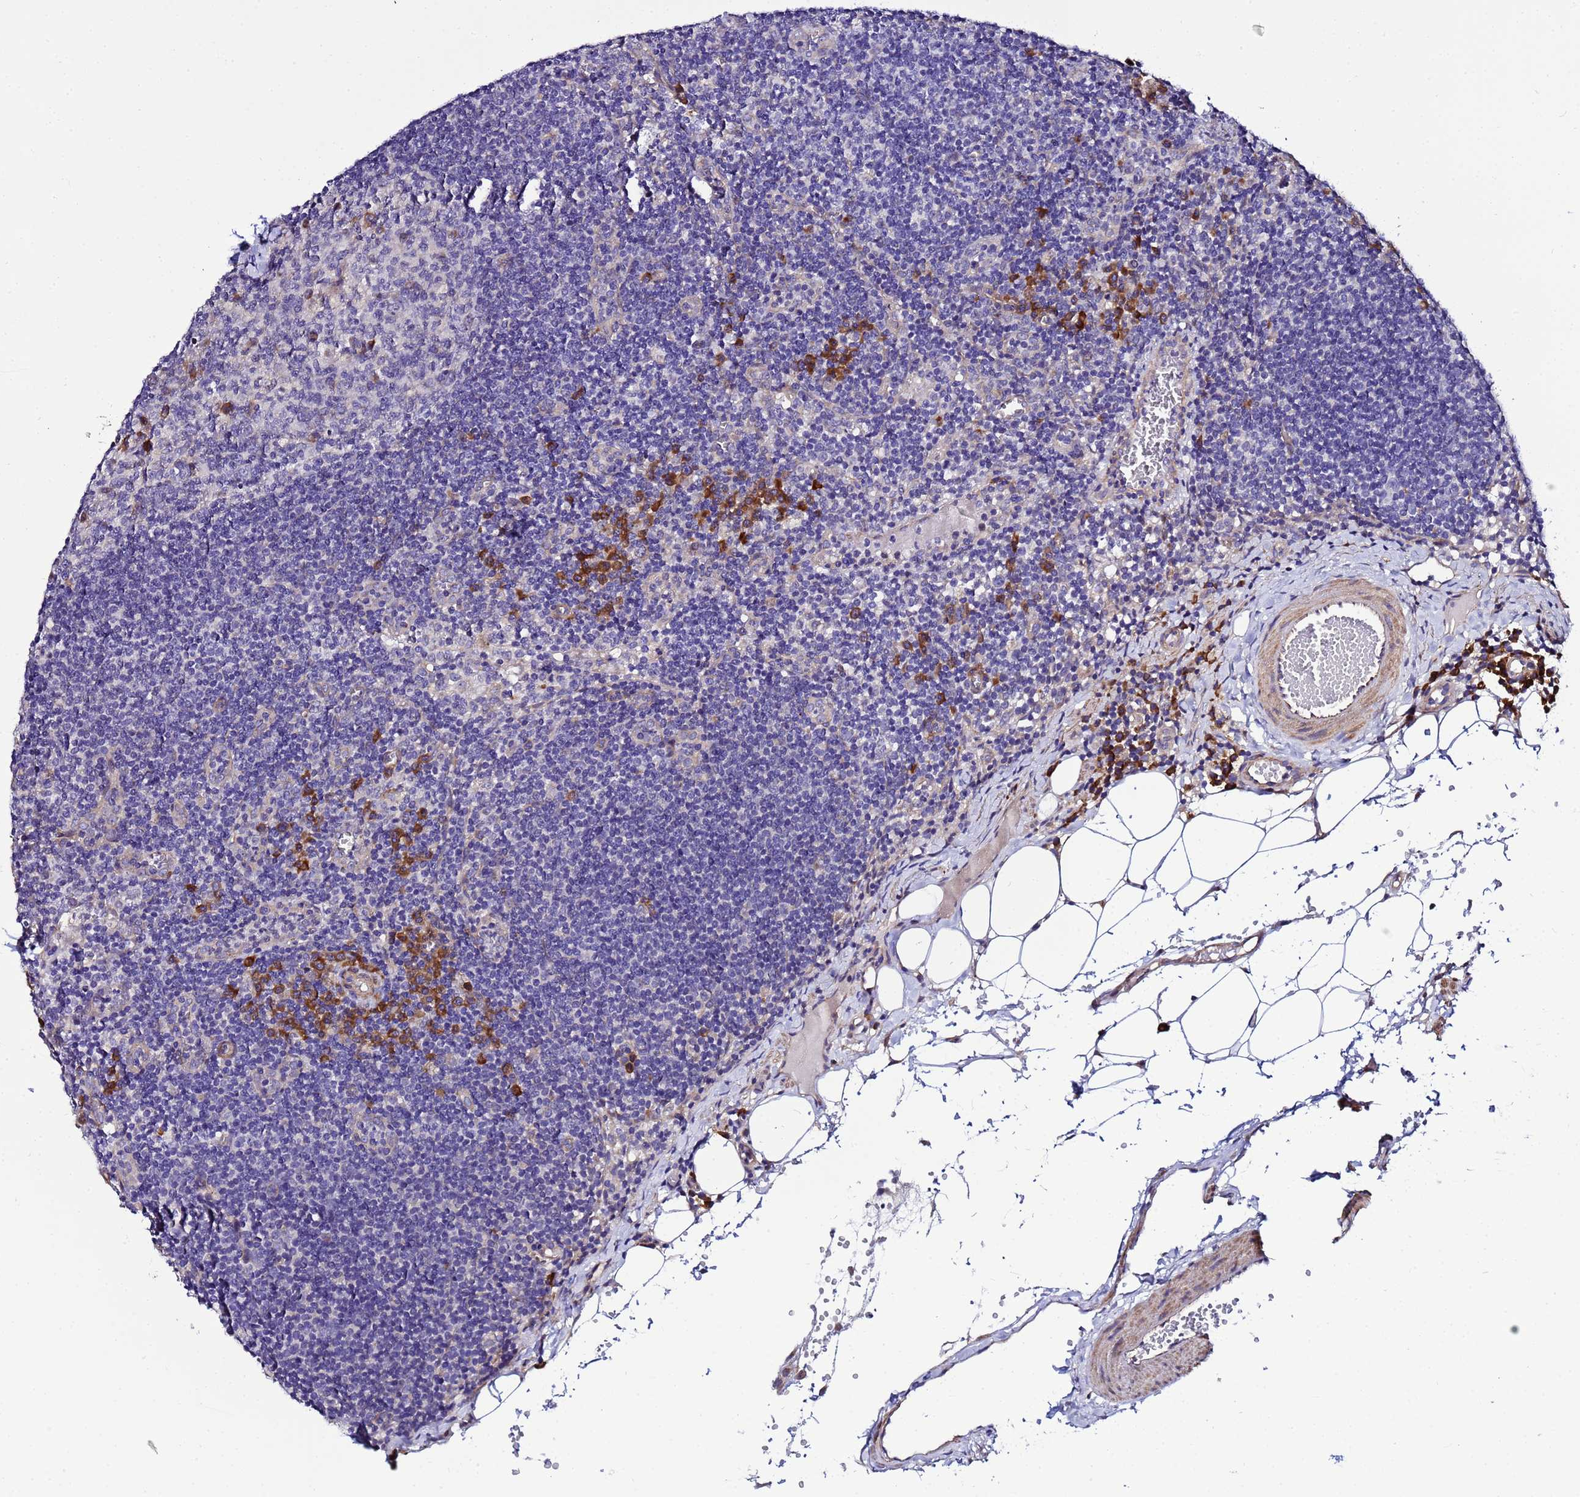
{"staining": {"intensity": "moderate", "quantity": "<25%", "location": "cytoplasmic/membranous"}, "tissue": "lymph node", "cell_type": "Germinal center cells", "image_type": "normal", "snomed": [{"axis": "morphology", "description": "Normal tissue, NOS"}, {"axis": "topography", "description": "Lymph node"}], "caption": "Moderate cytoplasmic/membranous positivity is identified in about <25% of germinal center cells in unremarkable lymph node. The protein of interest is shown in brown color, while the nuclei are stained blue.", "gene": "JRKL", "patient": {"sex": "female", "age": 27}}